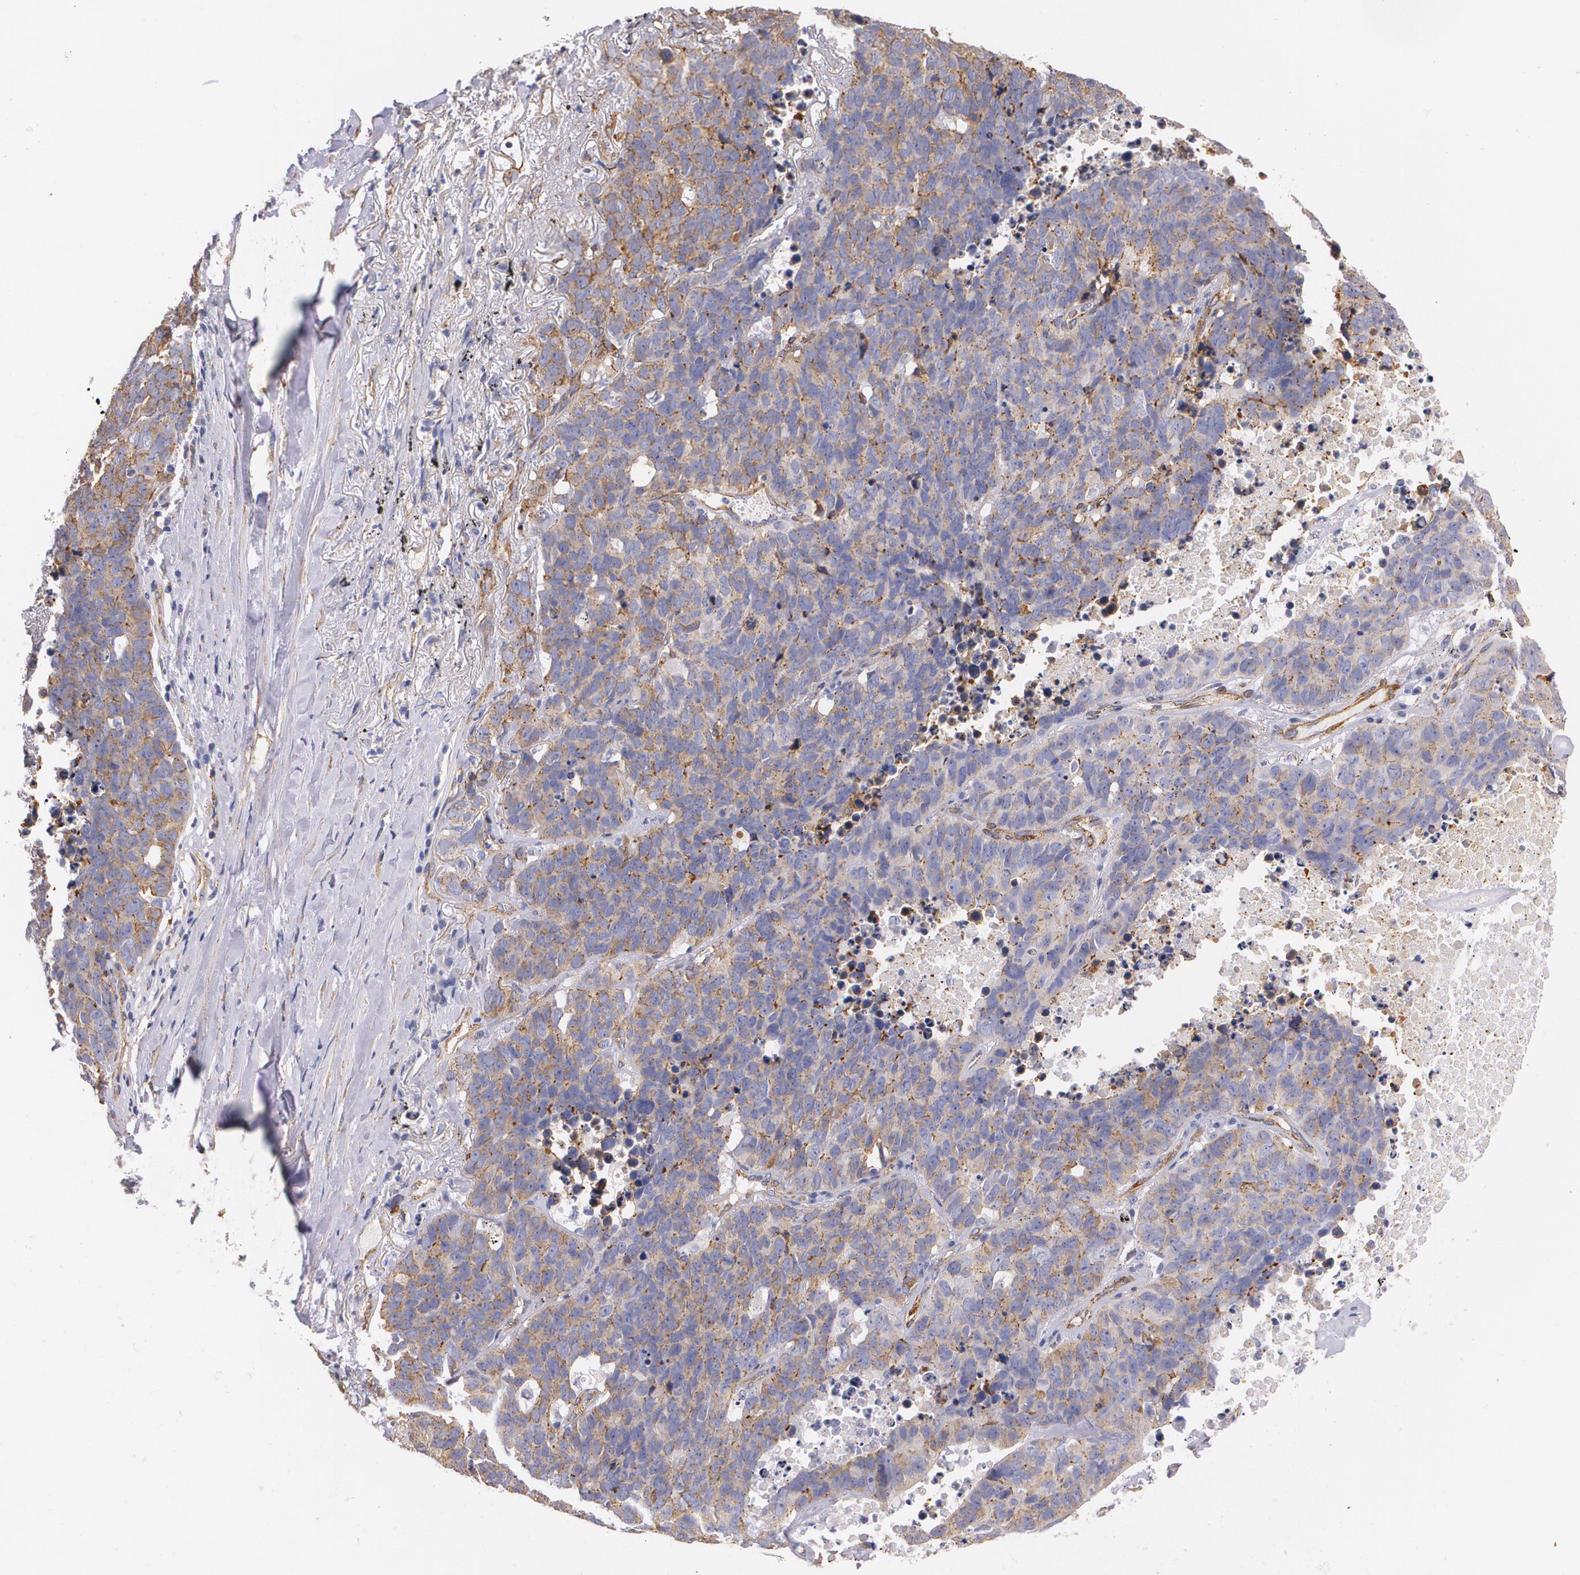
{"staining": {"intensity": "moderate", "quantity": ">75%", "location": "cytoplasmic/membranous"}, "tissue": "lung cancer", "cell_type": "Tumor cells", "image_type": "cancer", "snomed": [{"axis": "morphology", "description": "Carcinoid, malignant, NOS"}, {"axis": "topography", "description": "Lung"}], "caption": "Malignant carcinoid (lung) stained with a brown dye exhibits moderate cytoplasmic/membranous positive expression in about >75% of tumor cells.", "gene": "TJP1", "patient": {"sex": "male", "age": 60}}